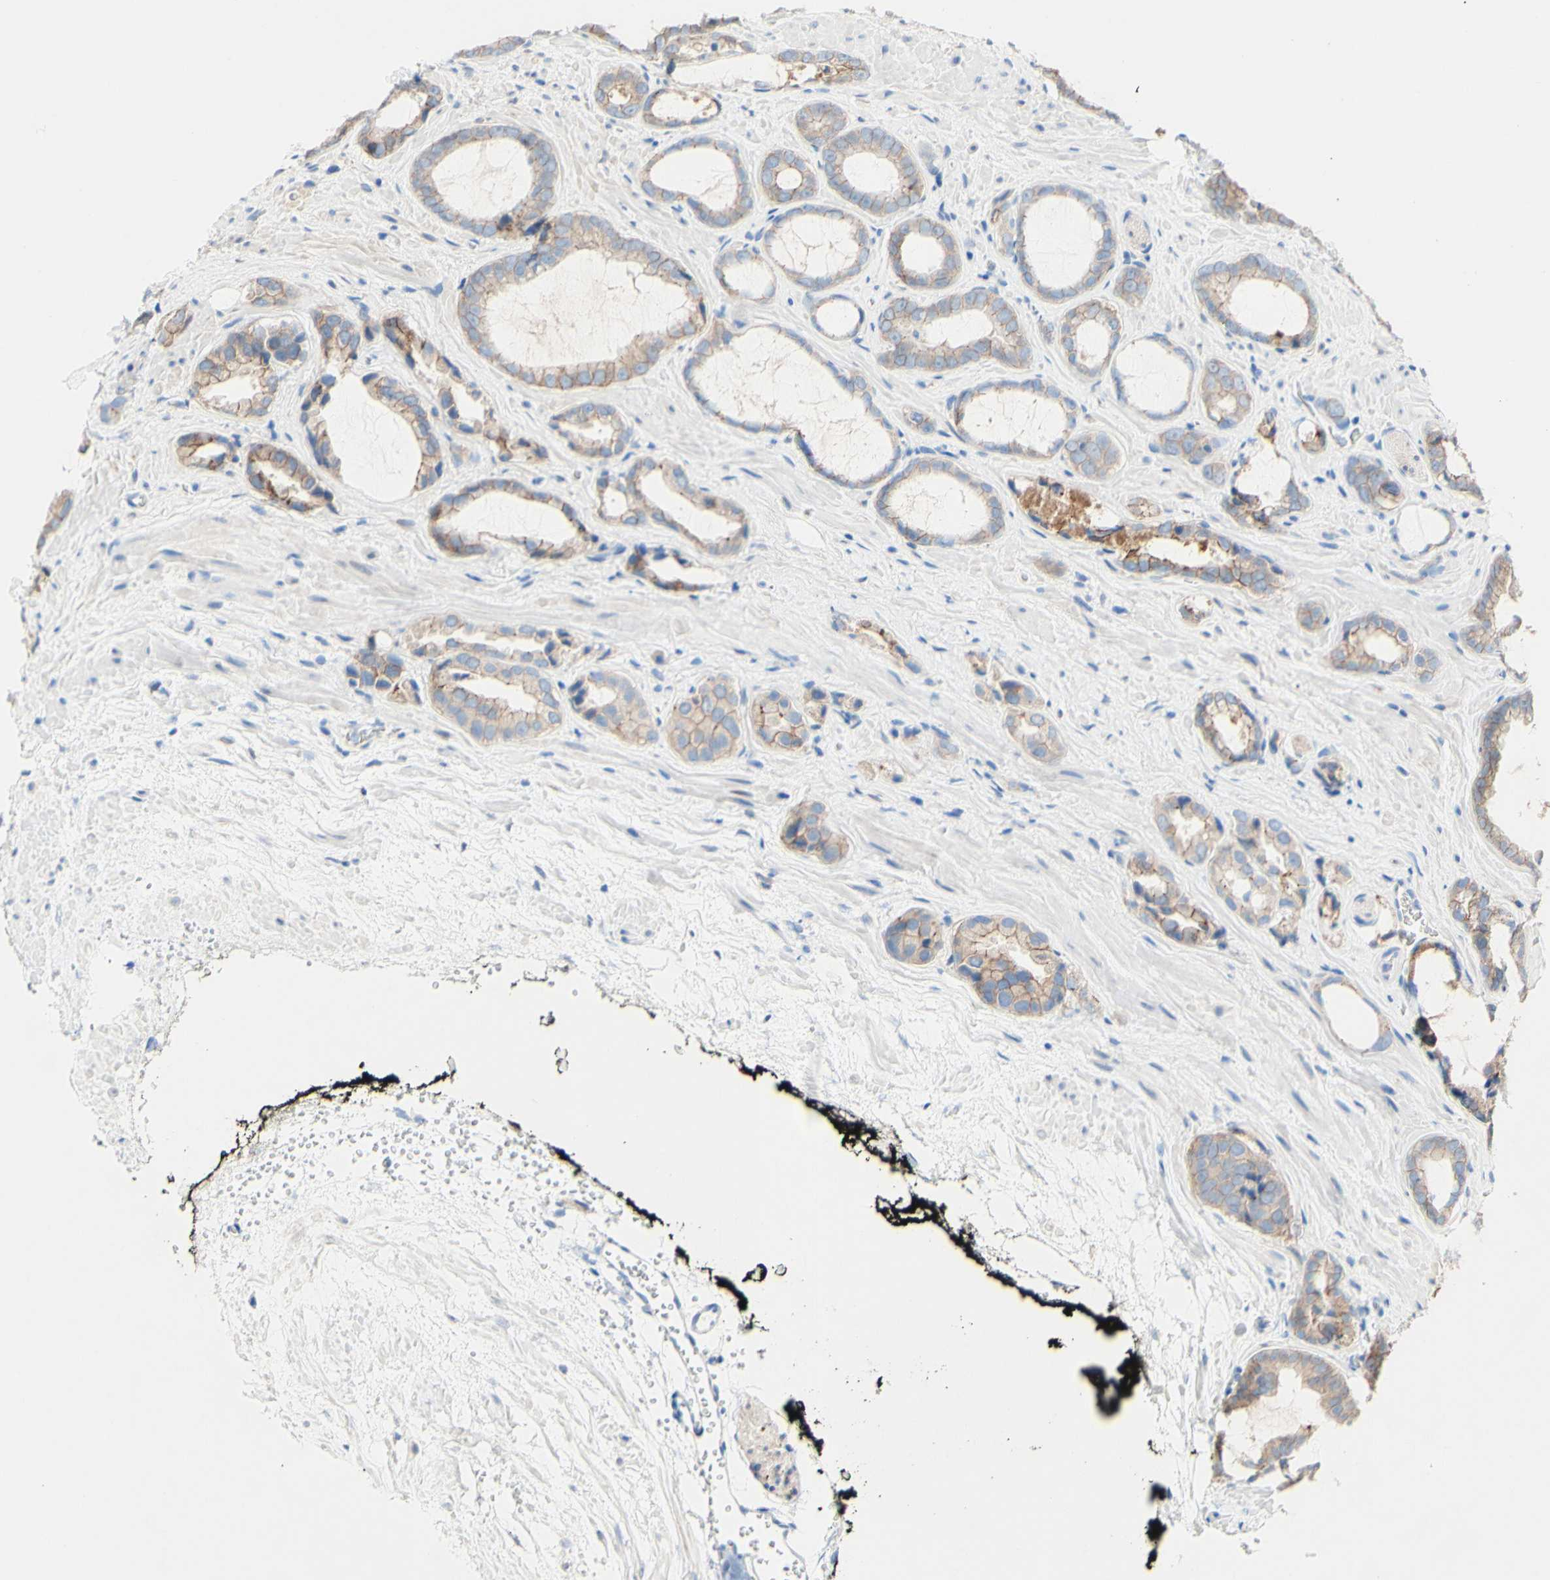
{"staining": {"intensity": "moderate", "quantity": ">75%", "location": "cytoplasmic/membranous"}, "tissue": "prostate cancer", "cell_type": "Tumor cells", "image_type": "cancer", "snomed": [{"axis": "morphology", "description": "Adenocarcinoma, Low grade"}, {"axis": "topography", "description": "Prostate"}], "caption": "This is an image of IHC staining of prostate cancer (low-grade adenocarcinoma), which shows moderate expression in the cytoplasmic/membranous of tumor cells.", "gene": "DSC2", "patient": {"sex": "male", "age": 60}}